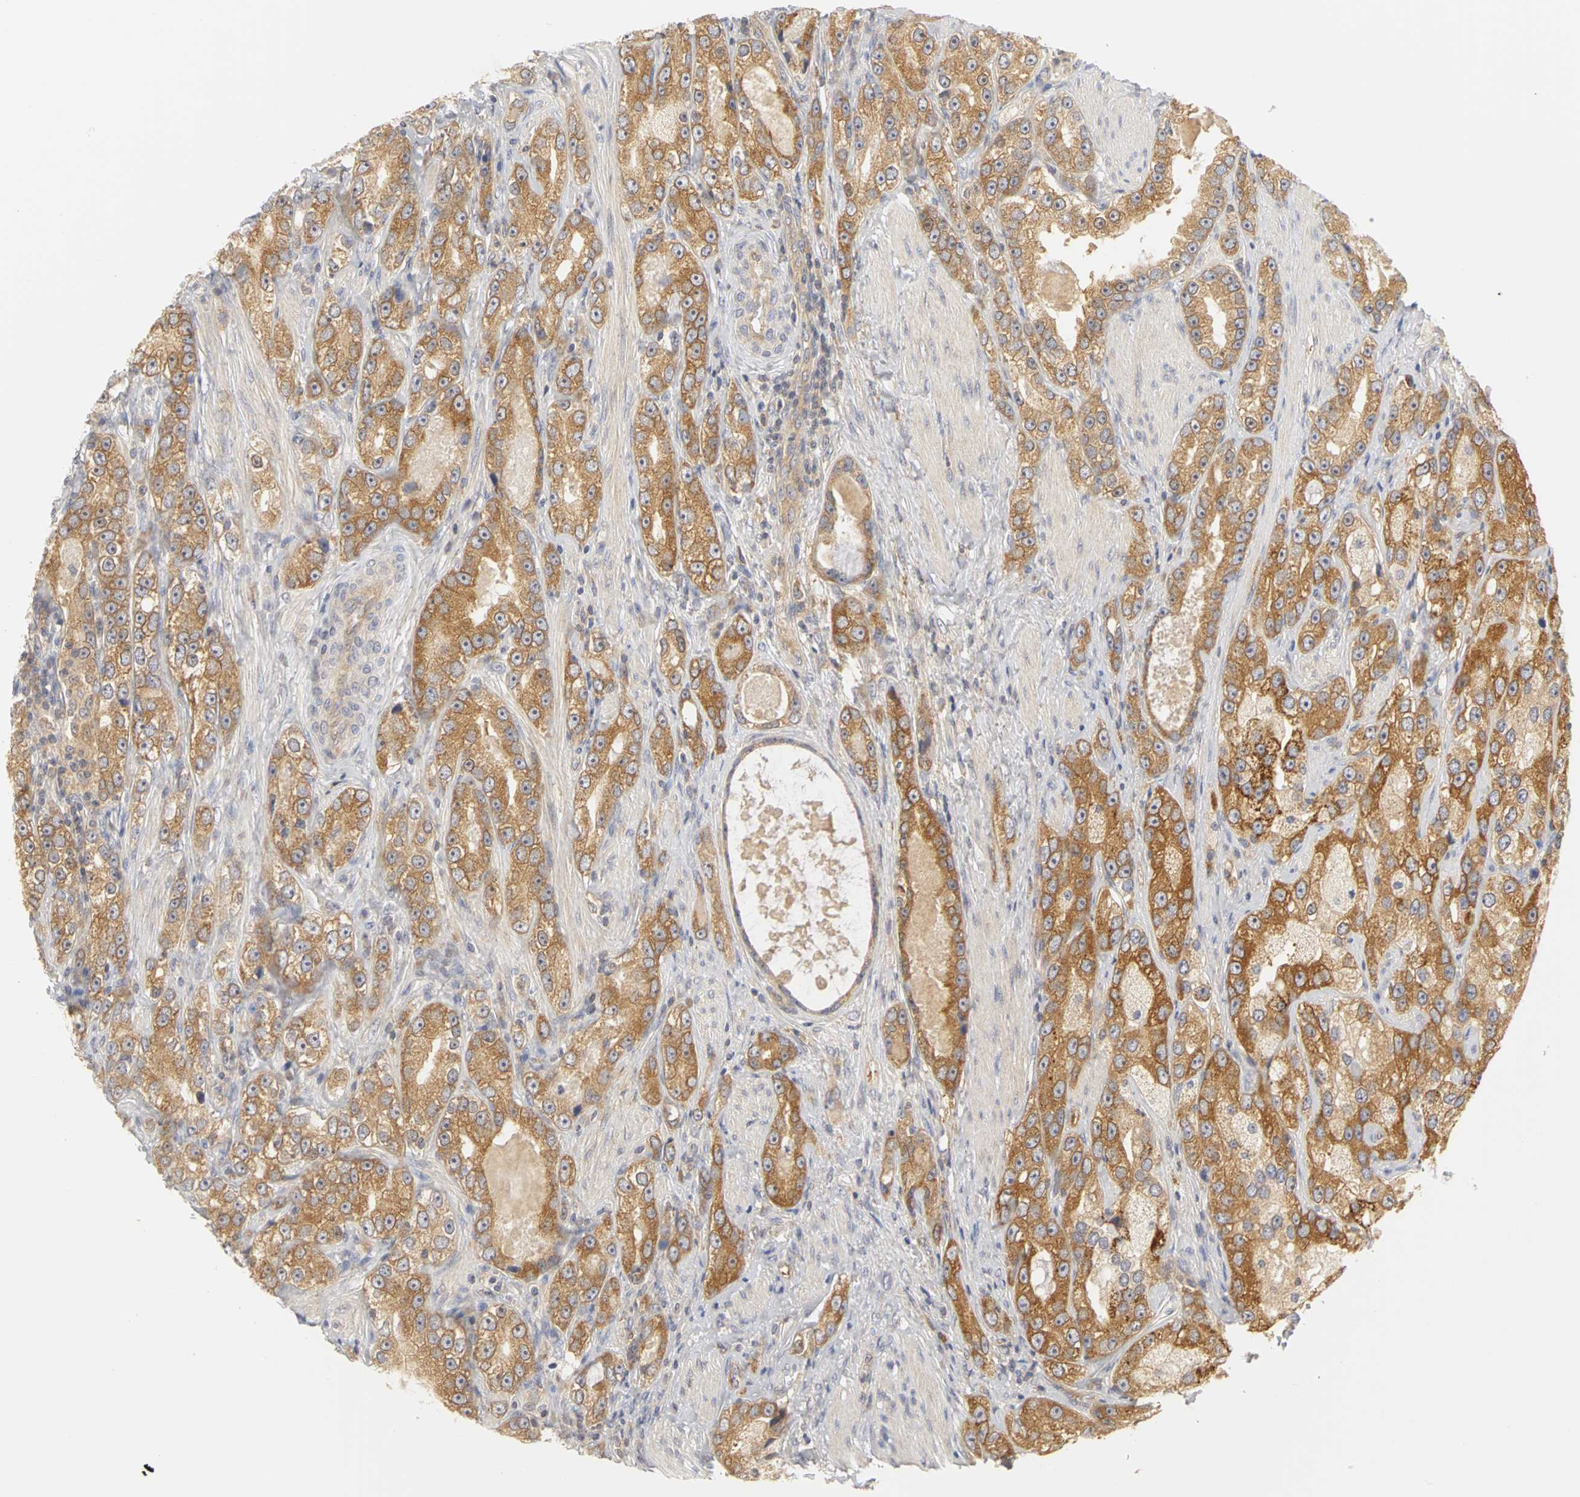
{"staining": {"intensity": "moderate", "quantity": ">75%", "location": "cytoplasmic/membranous"}, "tissue": "prostate cancer", "cell_type": "Tumor cells", "image_type": "cancer", "snomed": [{"axis": "morphology", "description": "Adenocarcinoma, High grade"}, {"axis": "topography", "description": "Prostate"}], "caption": "Protein analysis of prostate high-grade adenocarcinoma tissue demonstrates moderate cytoplasmic/membranous staining in approximately >75% of tumor cells.", "gene": "IRAK1", "patient": {"sex": "male", "age": 63}}